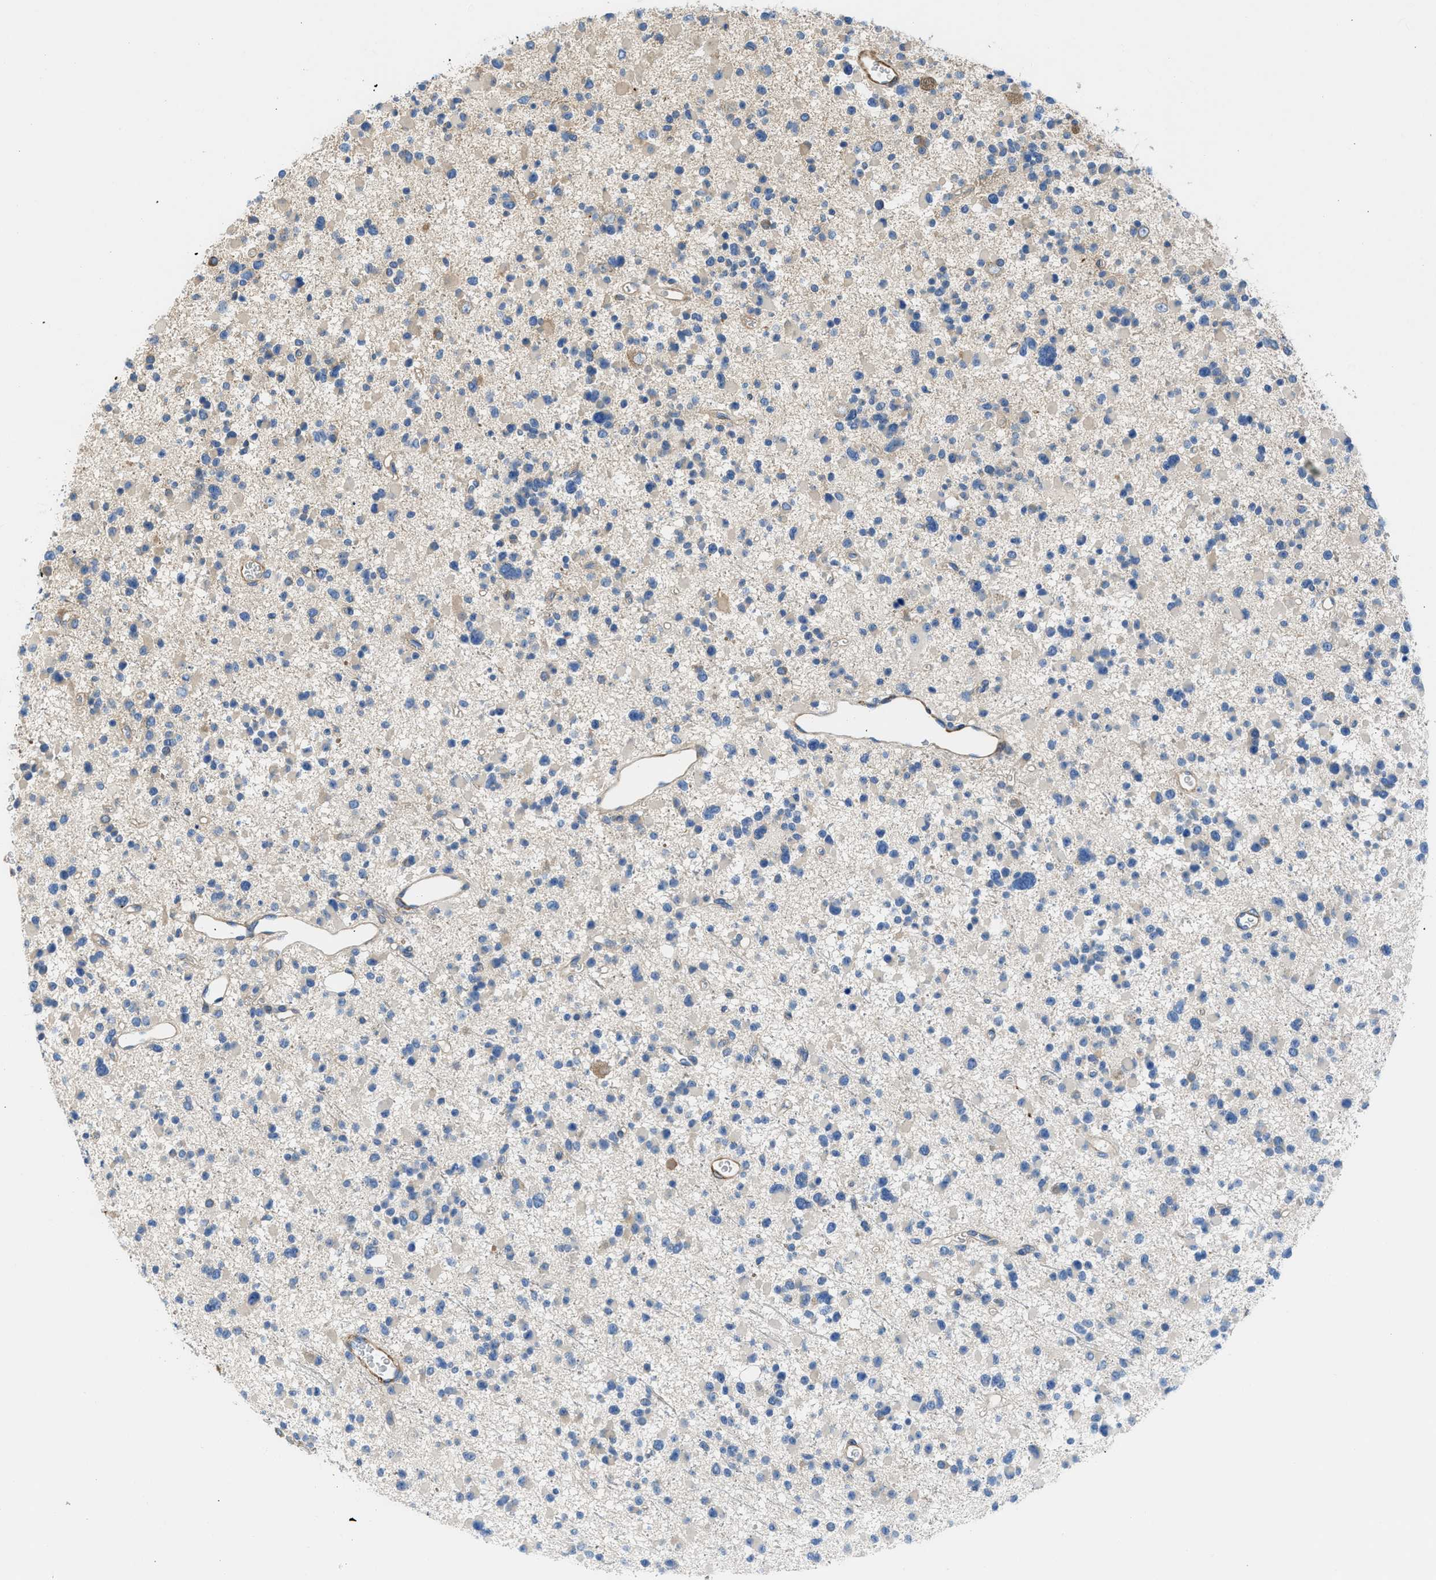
{"staining": {"intensity": "negative", "quantity": "none", "location": "none"}, "tissue": "glioma", "cell_type": "Tumor cells", "image_type": "cancer", "snomed": [{"axis": "morphology", "description": "Glioma, malignant, Low grade"}, {"axis": "topography", "description": "Brain"}], "caption": "IHC image of neoplastic tissue: malignant glioma (low-grade) stained with DAB shows no significant protein staining in tumor cells.", "gene": "CHKB", "patient": {"sex": "female", "age": 22}}